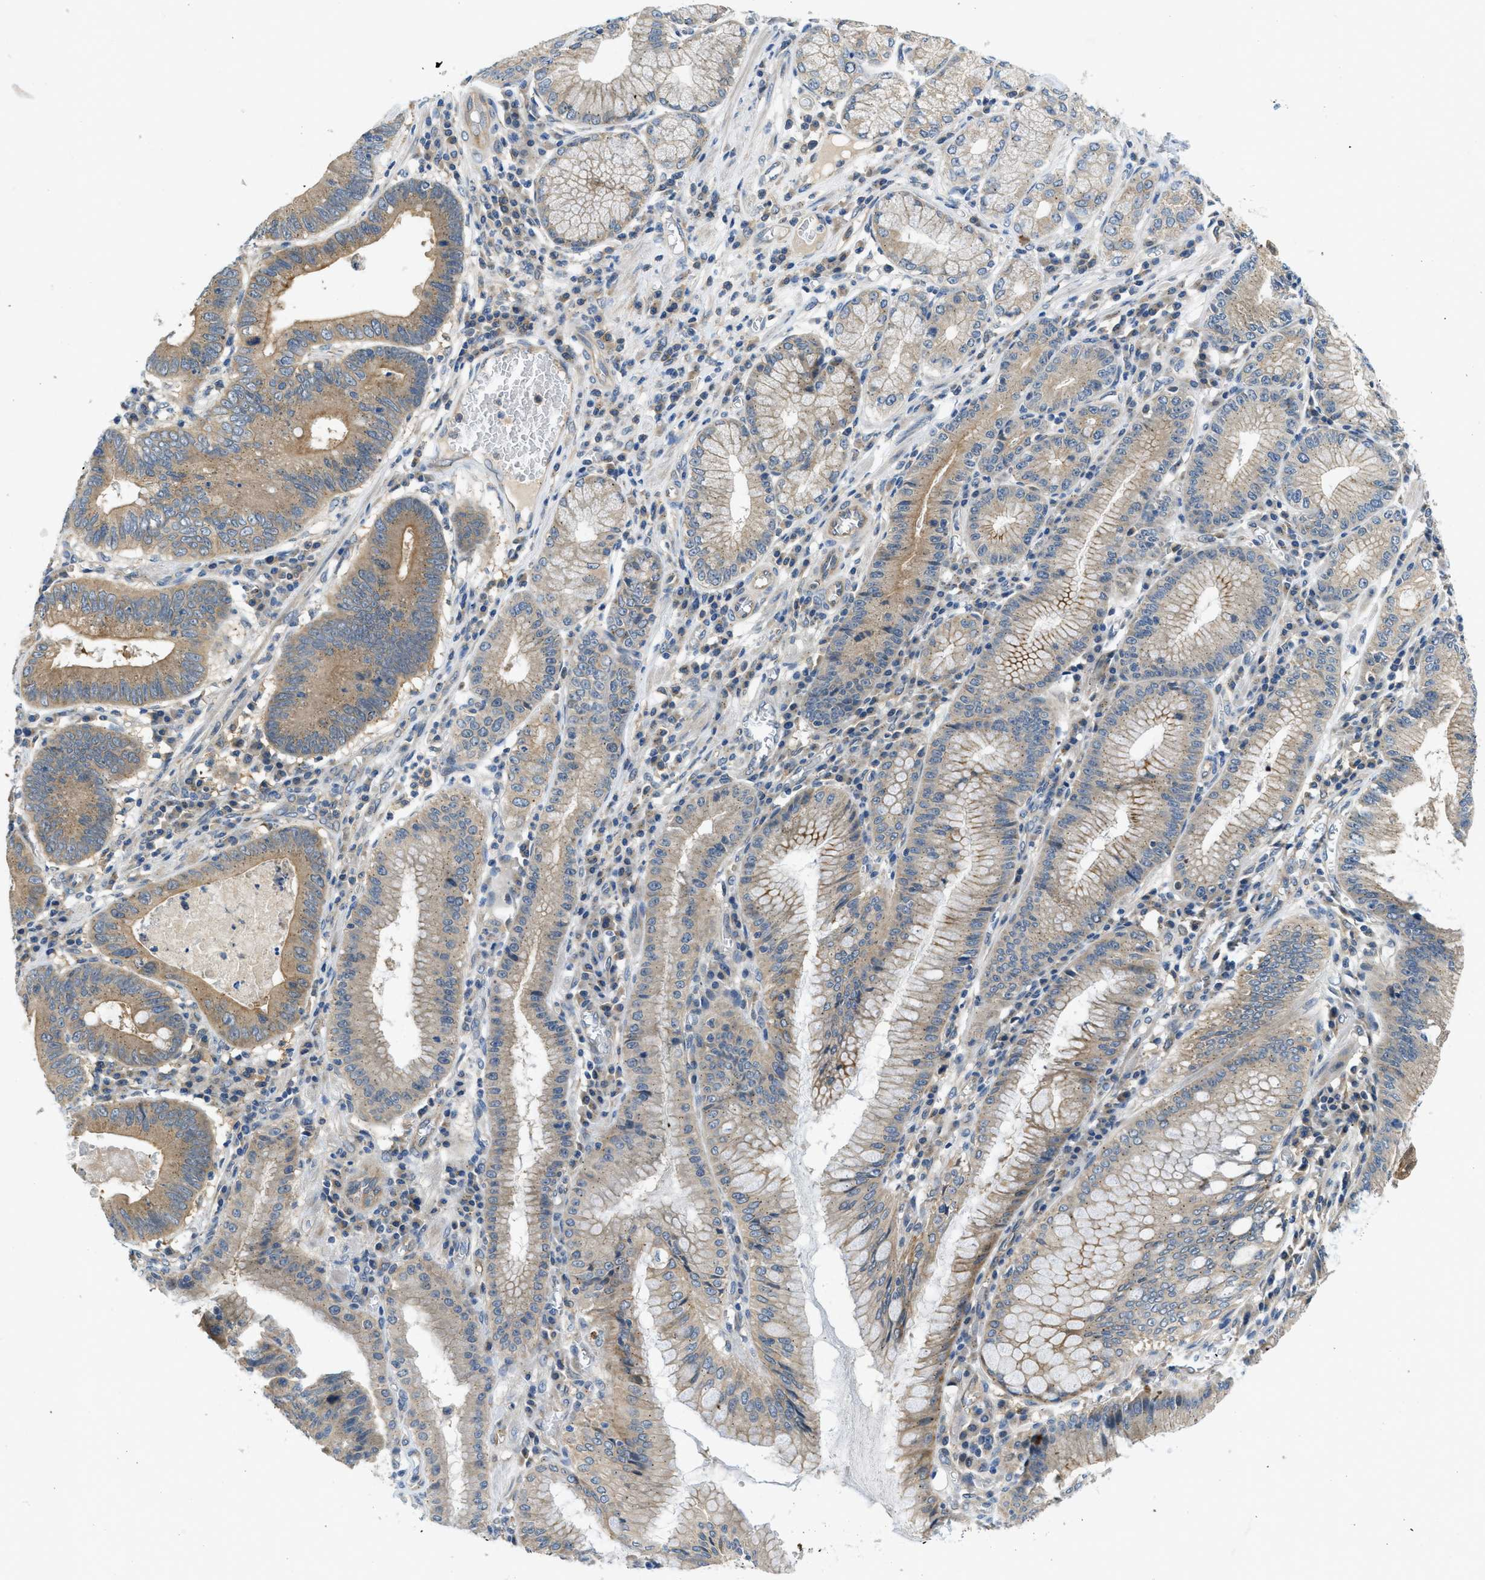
{"staining": {"intensity": "moderate", "quantity": "25%-75%", "location": "cytoplasmic/membranous"}, "tissue": "stomach cancer", "cell_type": "Tumor cells", "image_type": "cancer", "snomed": [{"axis": "morphology", "description": "Adenocarcinoma, NOS"}, {"axis": "topography", "description": "Stomach"}], "caption": "IHC (DAB (3,3'-diaminobenzidine)) staining of human stomach cancer displays moderate cytoplasmic/membranous protein positivity in about 25%-75% of tumor cells.", "gene": "RIPK2", "patient": {"sex": "male", "age": 59}}